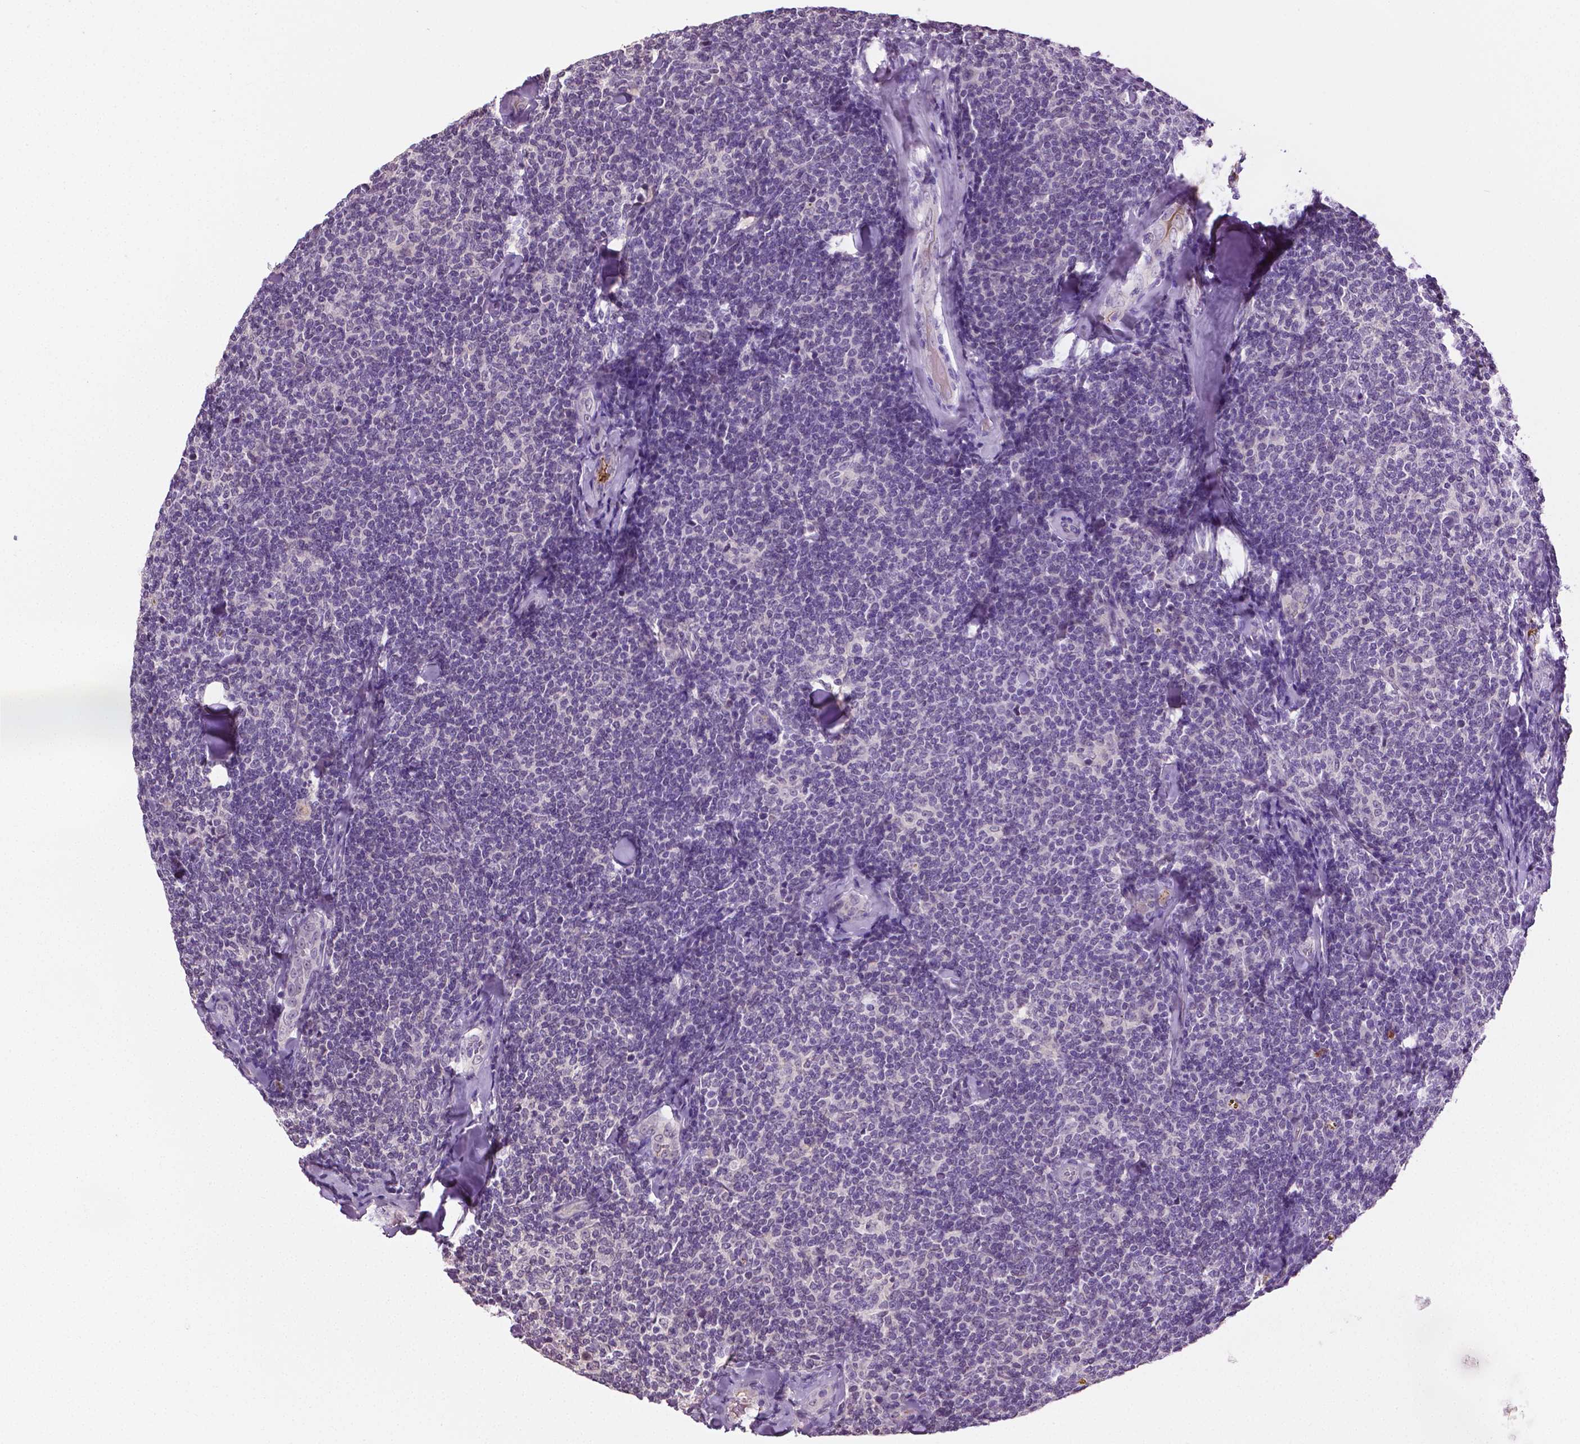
{"staining": {"intensity": "negative", "quantity": "none", "location": "none"}, "tissue": "lymphoma", "cell_type": "Tumor cells", "image_type": "cancer", "snomed": [{"axis": "morphology", "description": "Malignant lymphoma, non-Hodgkin's type, Low grade"}, {"axis": "topography", "description": "Lymph node"}], "caption": "IHC of malignant lymphoma, non-Hodgkin's type (low-grade) reveals no staining in tumor cells.", "gene": "PTPN5", "patient": {"sex": "female", "age": 56}}